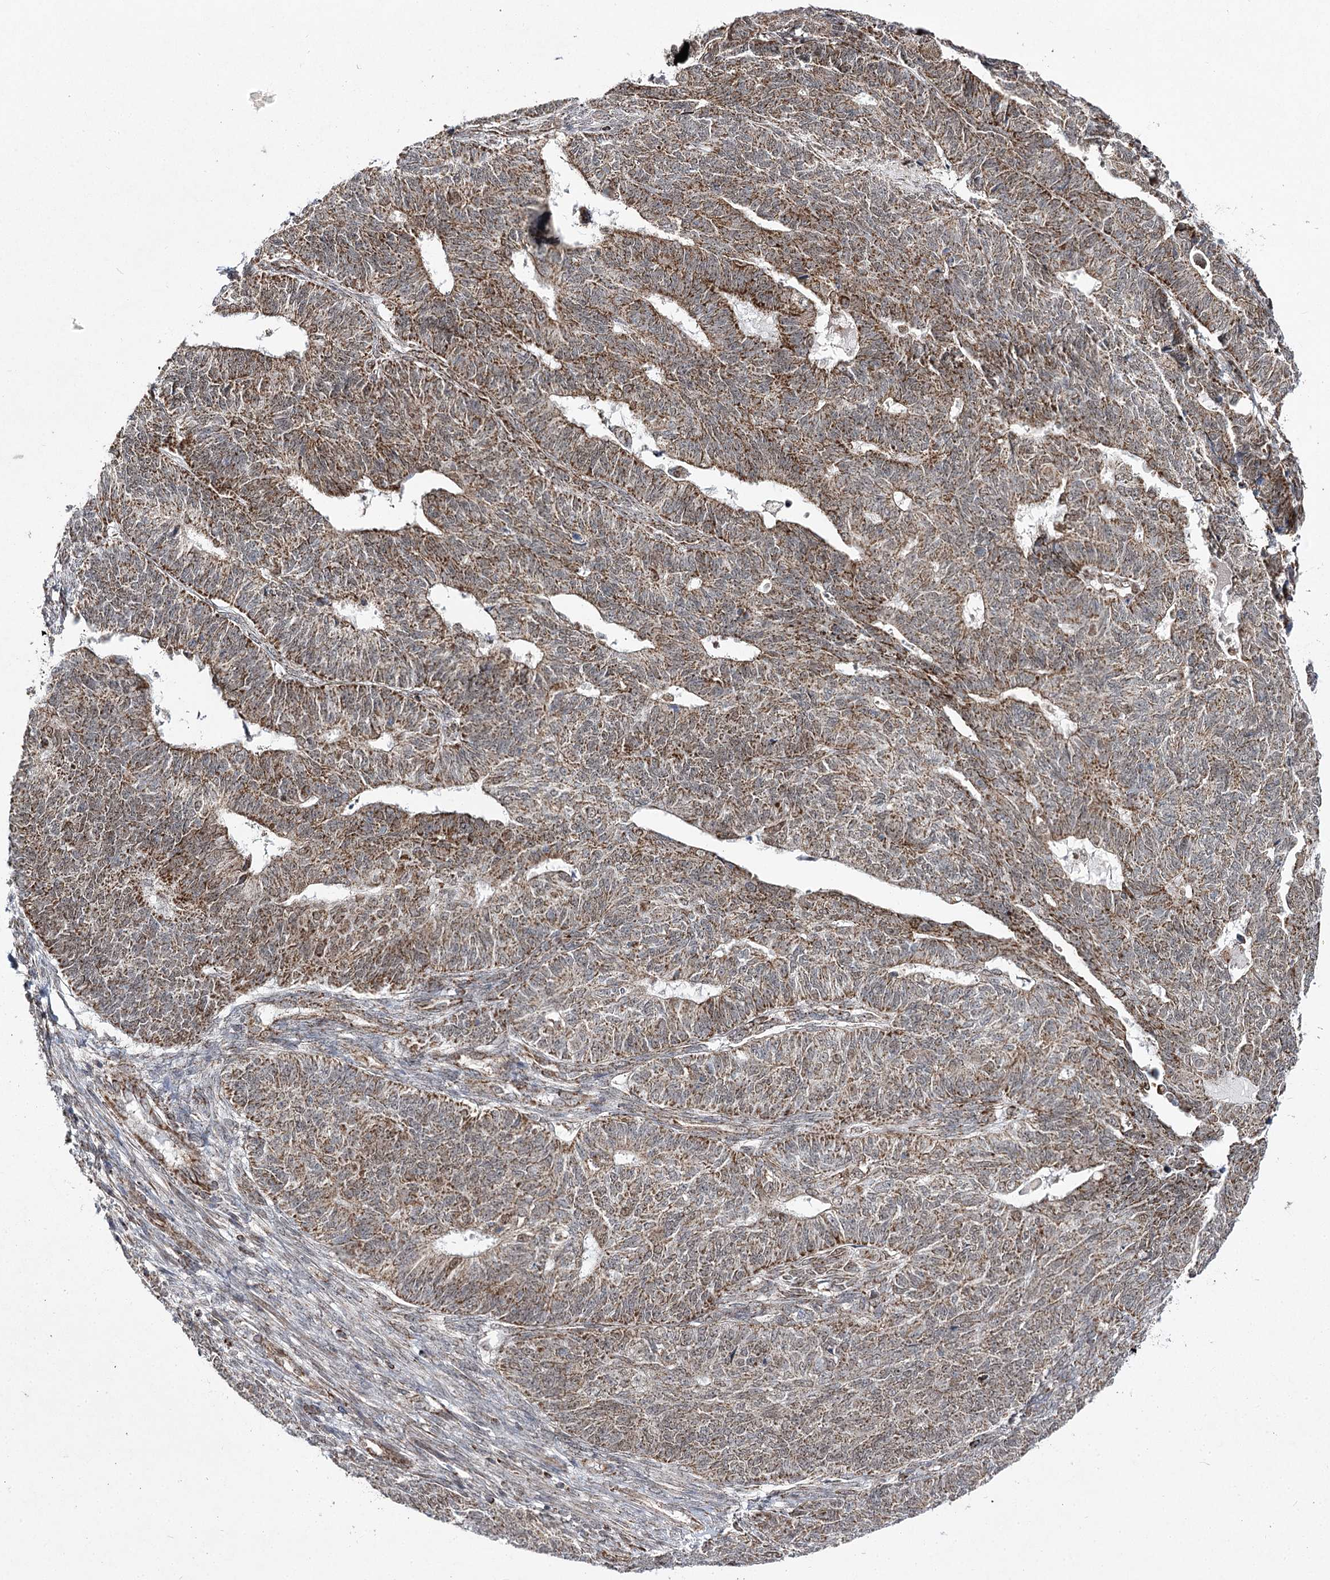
{"staining": {"intensity": "strong", "quantity": ">75%", "location": "cytoplasmic/membranous"}, "tissue": "endometrial cancer", "cell_type": "Tumor cells", "image_type": "cancer", "snomed": [{"axis": "morphology", "description": "Adenocarcinoma, NOS"}, {"axis": "topography", "description": "Endometrium"}], "caption": "The histopathology image demonstrates a brown stain indicating the presence of a protein in the cytoplasmic/membranous of tumor cells in endometrial adenocarcinoma. Using DAB (brown) and hematoxylin (blue) stains, captured at high magnification using brightfield microscopy.", "gene": "SLC4A1AP", "patient": {"sex": "female", "age": 32}}